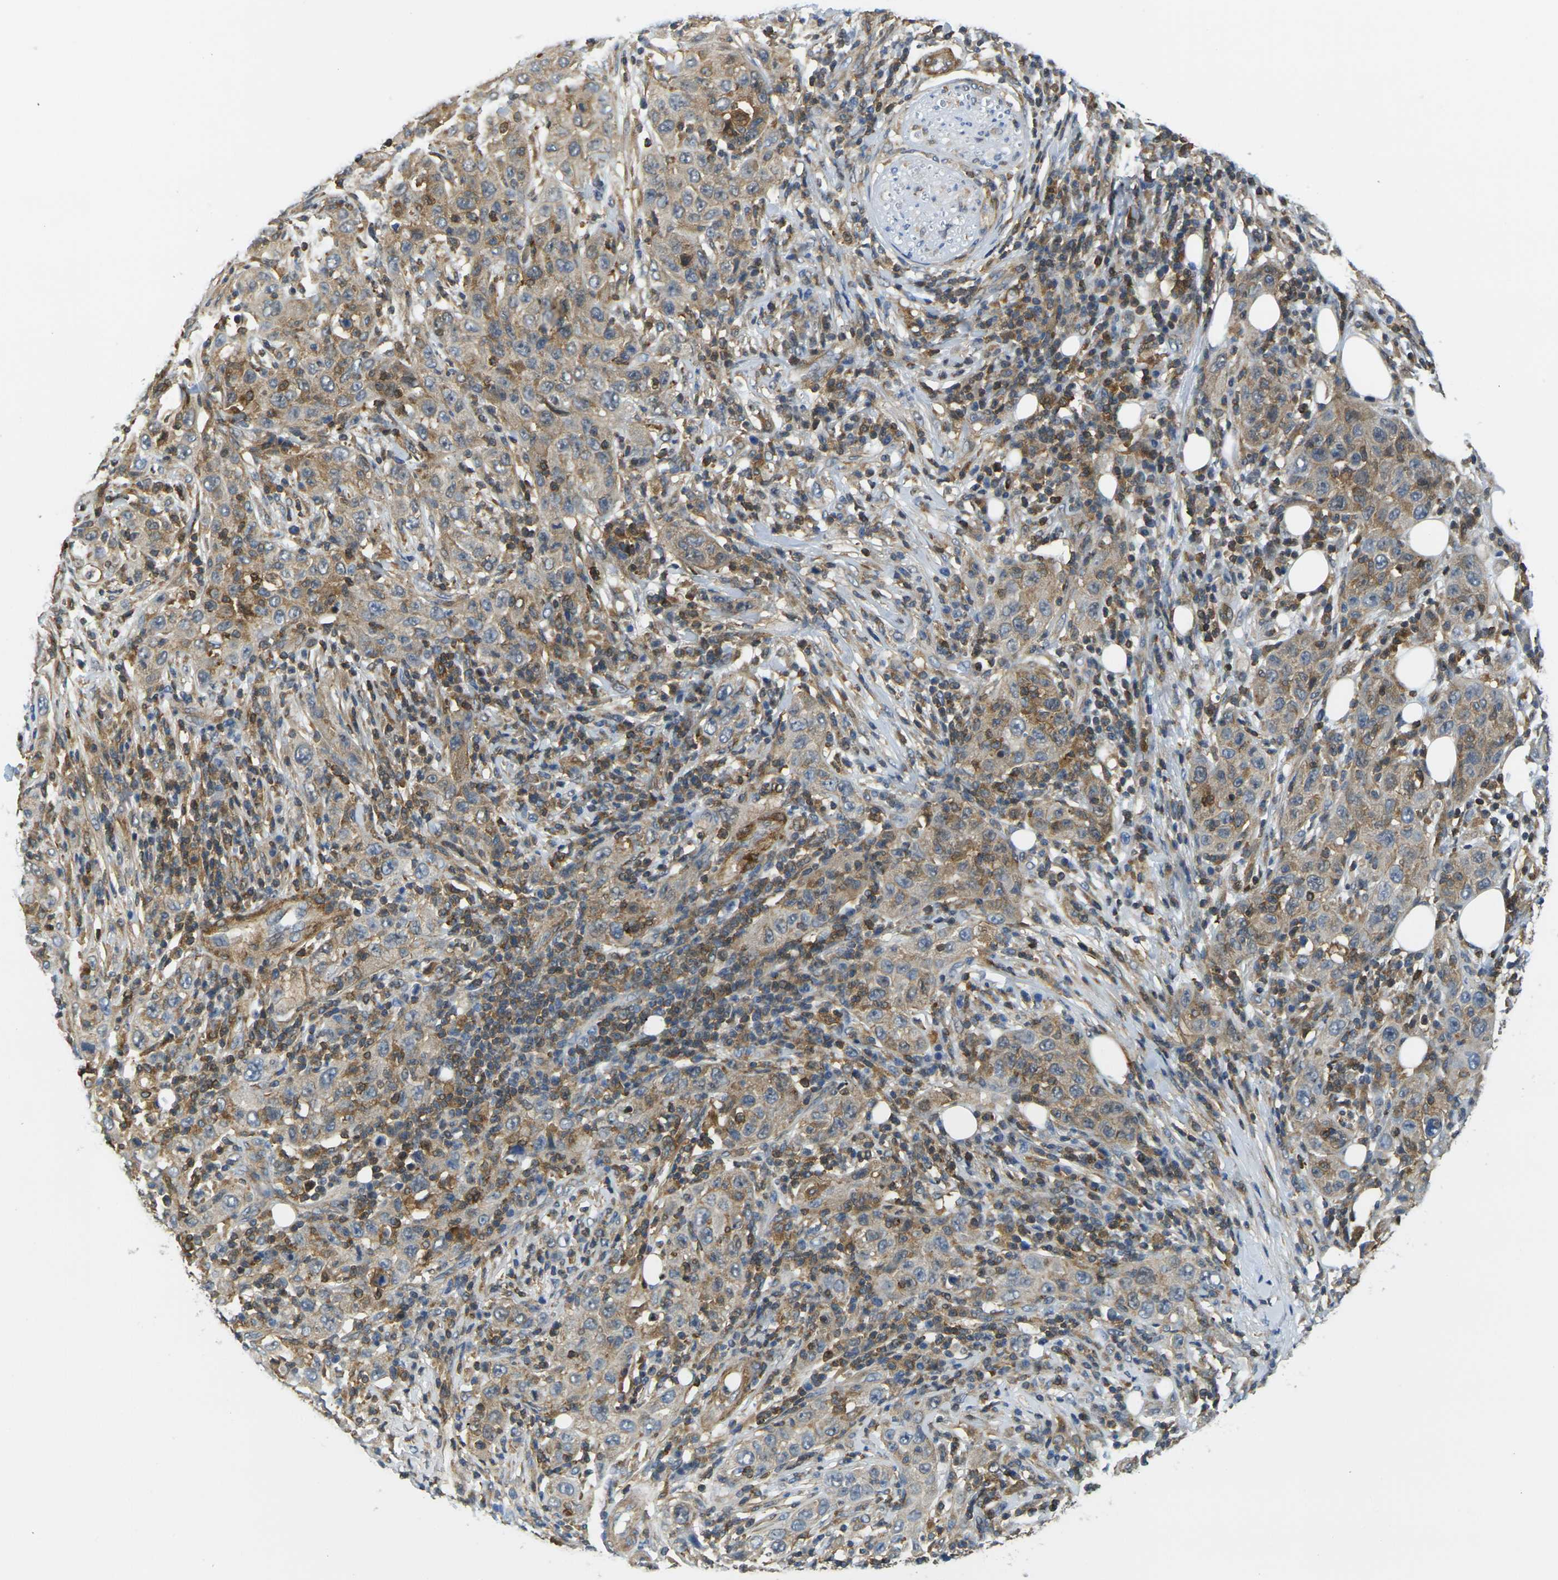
{"staining": {"intensity": "weak", "quantity": ">75%", "location": "cytoplasmic/membranous"}, "tissue": "skin cancer", "cell_type": "Tumor cells", "image_type": "cancer", "snomed": [{"axis": "morphology", "description": "Squamous cell carcinoma, NOS"}, {"axis": "topography", "description": "Skin"}], "caption": "Weak cytoplasmic/membranous expression for a protein is present in about >75% of tumor cells of squamous cell carcinoma (skin) using immunohistochemistry (IHC).", "gene": "LASP1", "patient": {"sex": "female", "age": 88}}